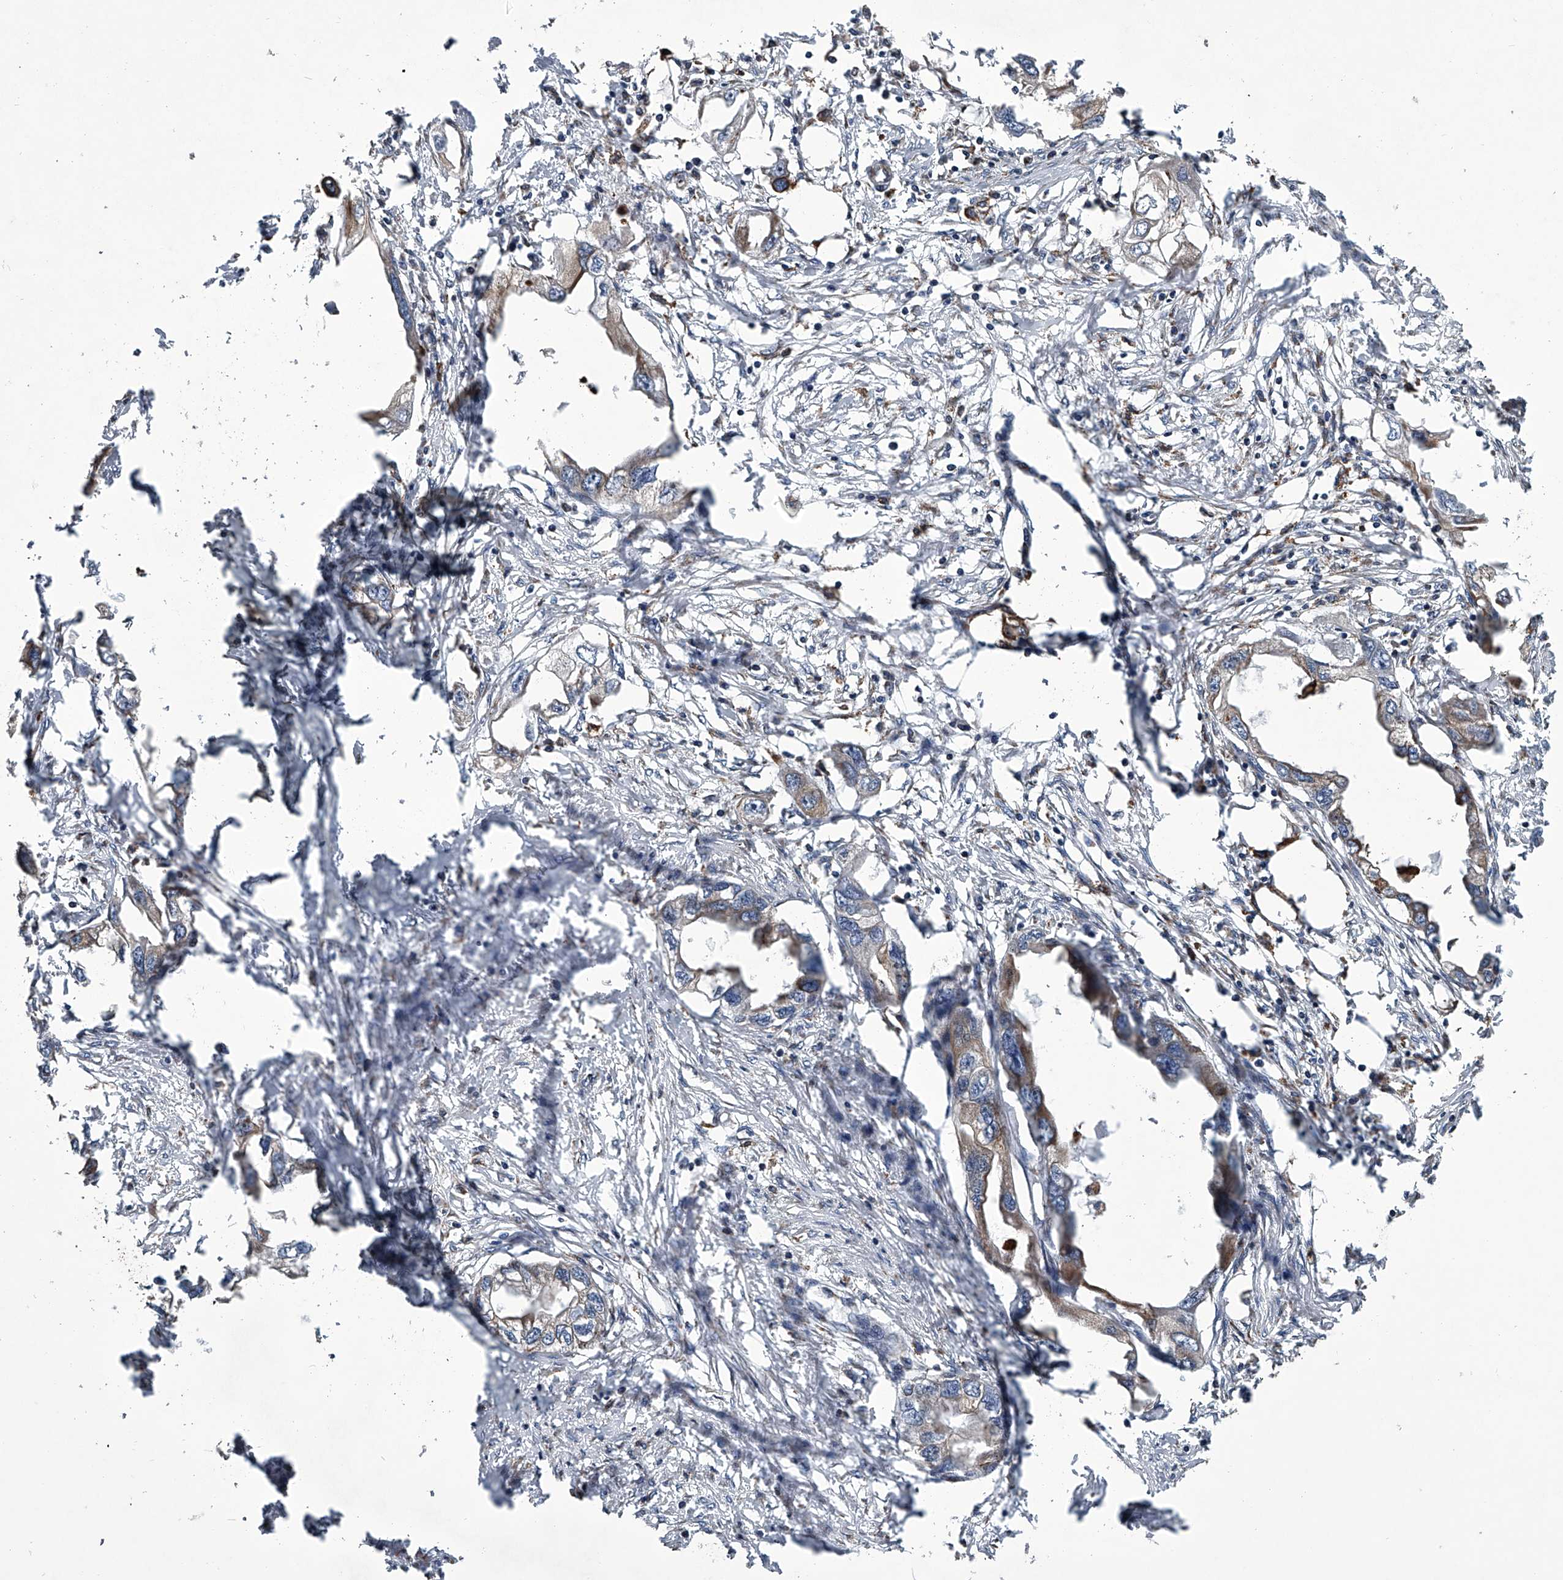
{"staining": {"intensity": "weak", "quantity": ">75%", "location": "cytoplasmic/membranous"}, "tissue": "endometrial cancer", "cell_type": "Tumor cells", "image_type": "cancer", "snomed": [{"axis": "morphology", "description": "Adenocarcinoma, NOS"}, {"axis": "morphology", "description": "Adenocarcinoma, metastatic, NOS"}, {"axis": "topography", "description": "Adipose tissue"}, {"axis": "topography", "description": "Endometrium"}], "caption": "Human endometrial cancer stained with a brown dye exhibits weak cytoplasmic/membranous positive positivity in approximately >75% of tumor cells.", "gene": "TMEM63C", "patient": {"sex": "female", "age": 67}}